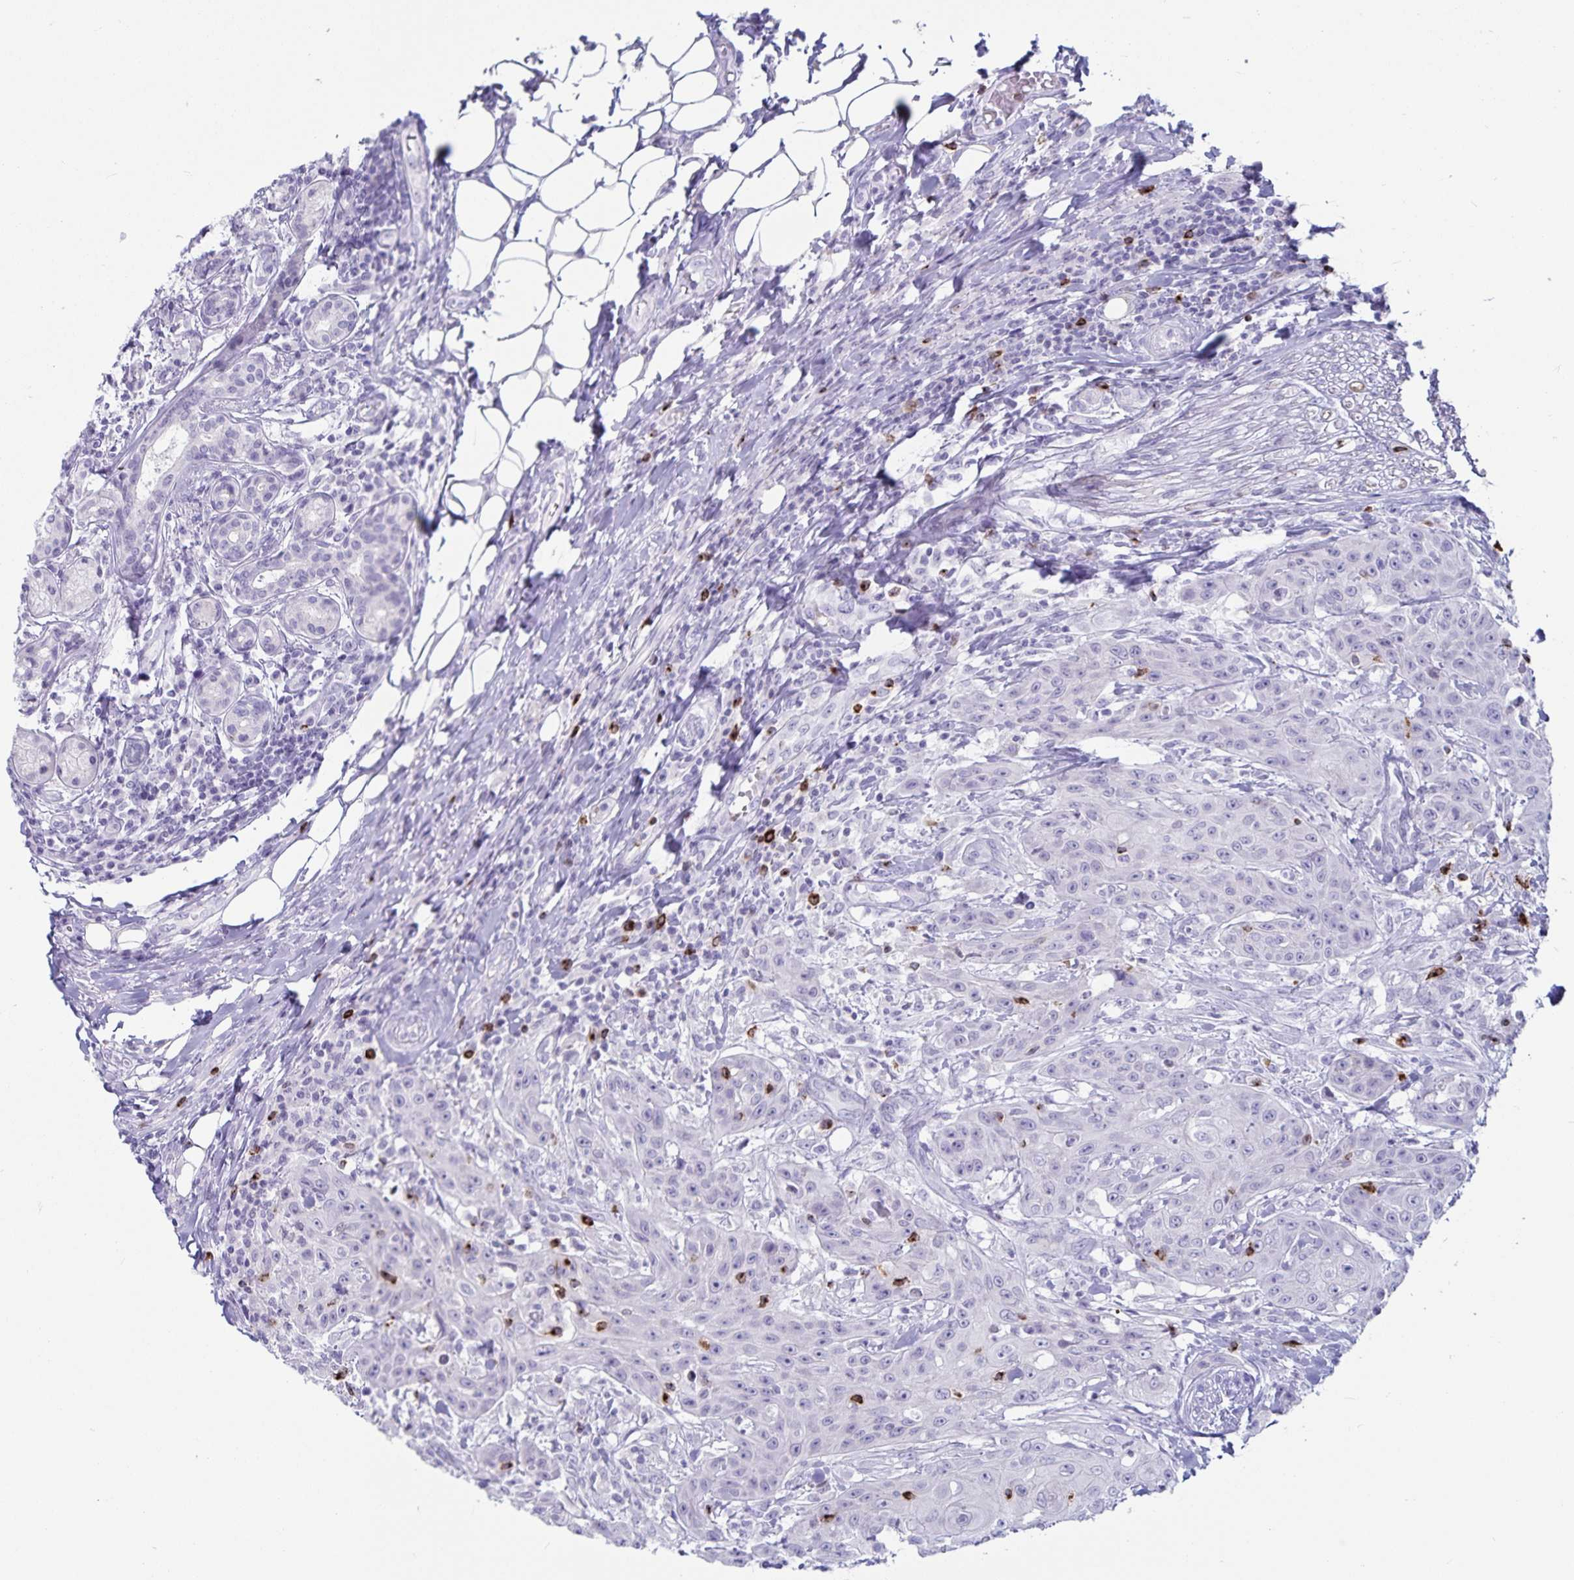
{"staining": {"intensity": "negative", "quantity": "none", "location": "none"}, "tissue": "head and neck cancer", "cell_type": "Tumor cells", "image_type": "cancer", "snomed": [{"axis": "morphology", "description": "Normal tissue, NOS"}, {"axis": "morphology", "description": "Squamous cell carcinoma, NOS"}, {"axis": "topography", "description": "Oral tissue"}, {"axis": "topography", "description": "Head-Neck"}], "caption": "DAB immunohistochemical staining of head and neck cancer shows no significant staining in tumor cells.", "gene": "GNLY", "patient": {"sex": "female", "age": 55}}